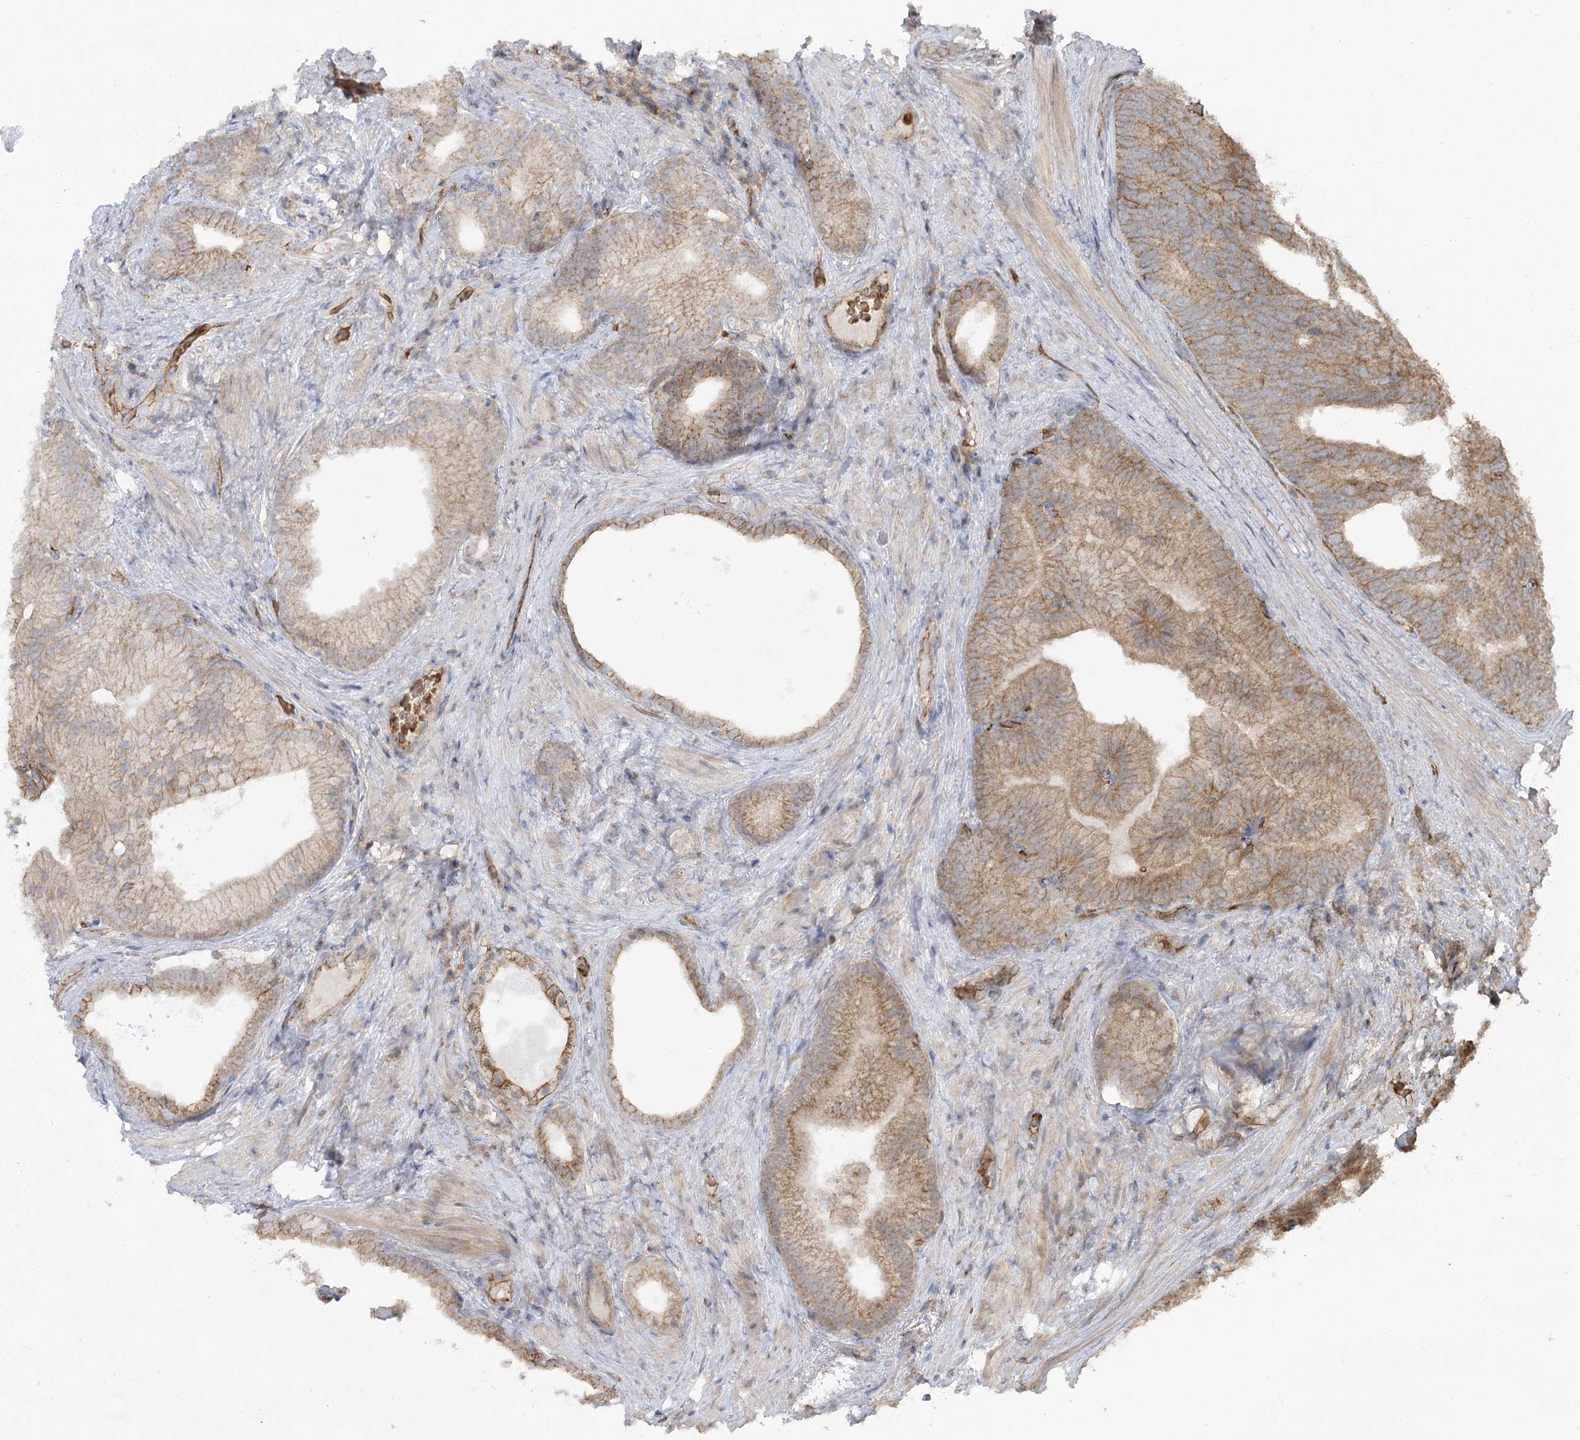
{"staining": {"intensity": "moderate", "quantity": ">75%", "location": "cytoplasmic/membranous"}, "tissue": "prostate cancer", "cell_type": "Tumor cells", "image_type": "cancer", "snomed": [{"axis": "morphology", "description": "Adenocarcinoma, Low grade"}, {"axis": "topography", "description": "Prostate"}], "caption": "IHC of prostate adenocarcinoma (low-grade) demonstrates medium levels of moderate cytoplasmic/membranous positivity in approximately >75% of tumor cells. The protein of interest is stained brown, and the nuclei are stained in blue (DAB (3,3'-diaminobenzidine) IHC with brightfield microscopy, high magnification).", "gene": "PCBD2", "patient": {"sex": "male", "age": 71}}